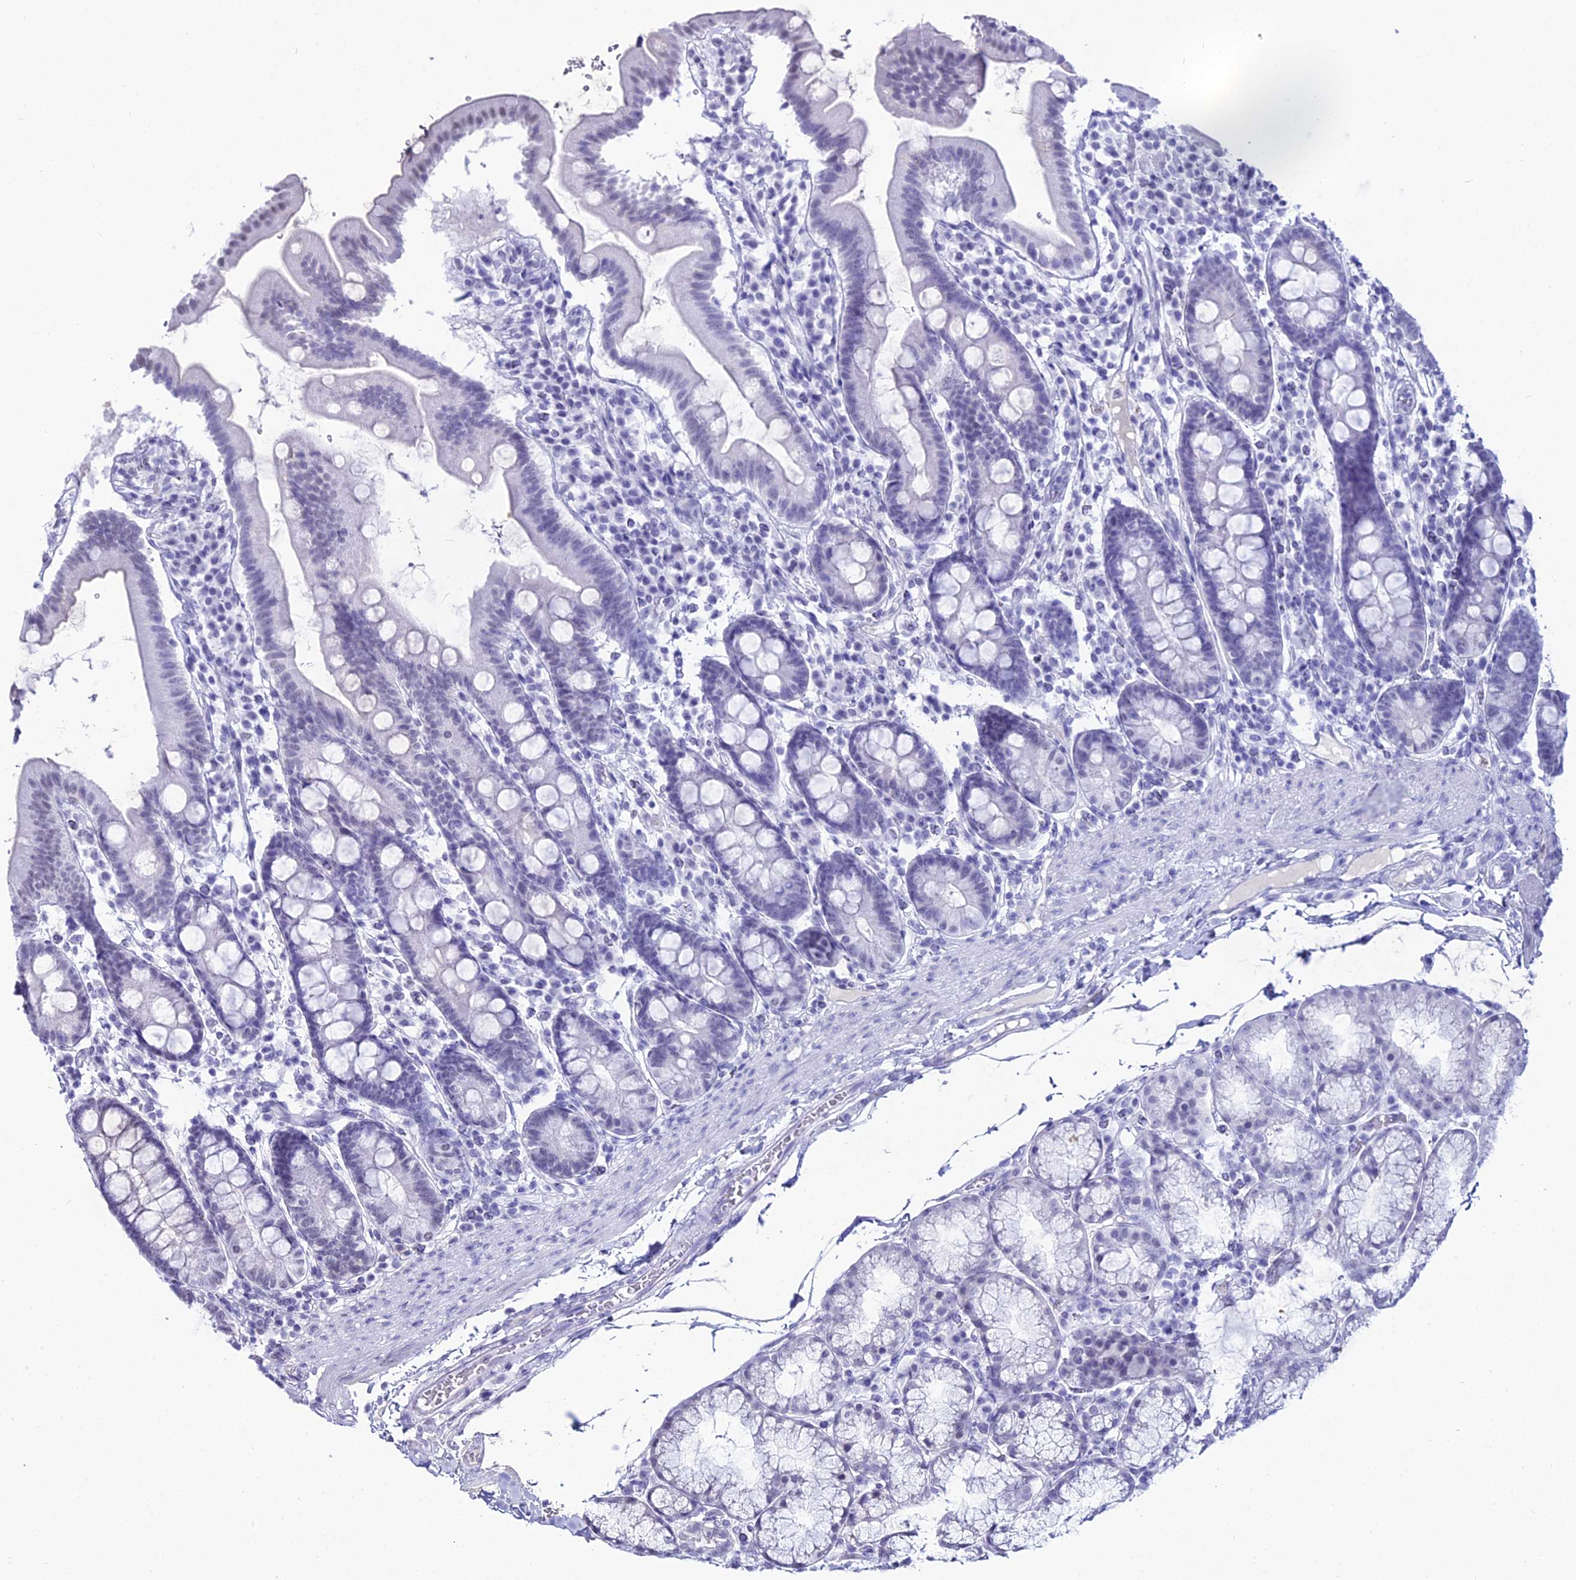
{"staining": {"intensity": "negative", "quantity": "none", "location": "none"}, "tissue": "duodenum", "cell_type": "Glandular cells", "image_type": "normal", "snomed": [{"axis": "morphology", "description": "Normal tissue, NOS"}, {"axis": "topography", "description": "Duodenum"}], "caption": "Duodenum was stained to show a protein in brown. There is no significant staining in glandular cells. (Brightfield microscopy of DAB IHC at high magnification).", "gene": "RBM12", "patient": {"sex": "male", "age": 50}}